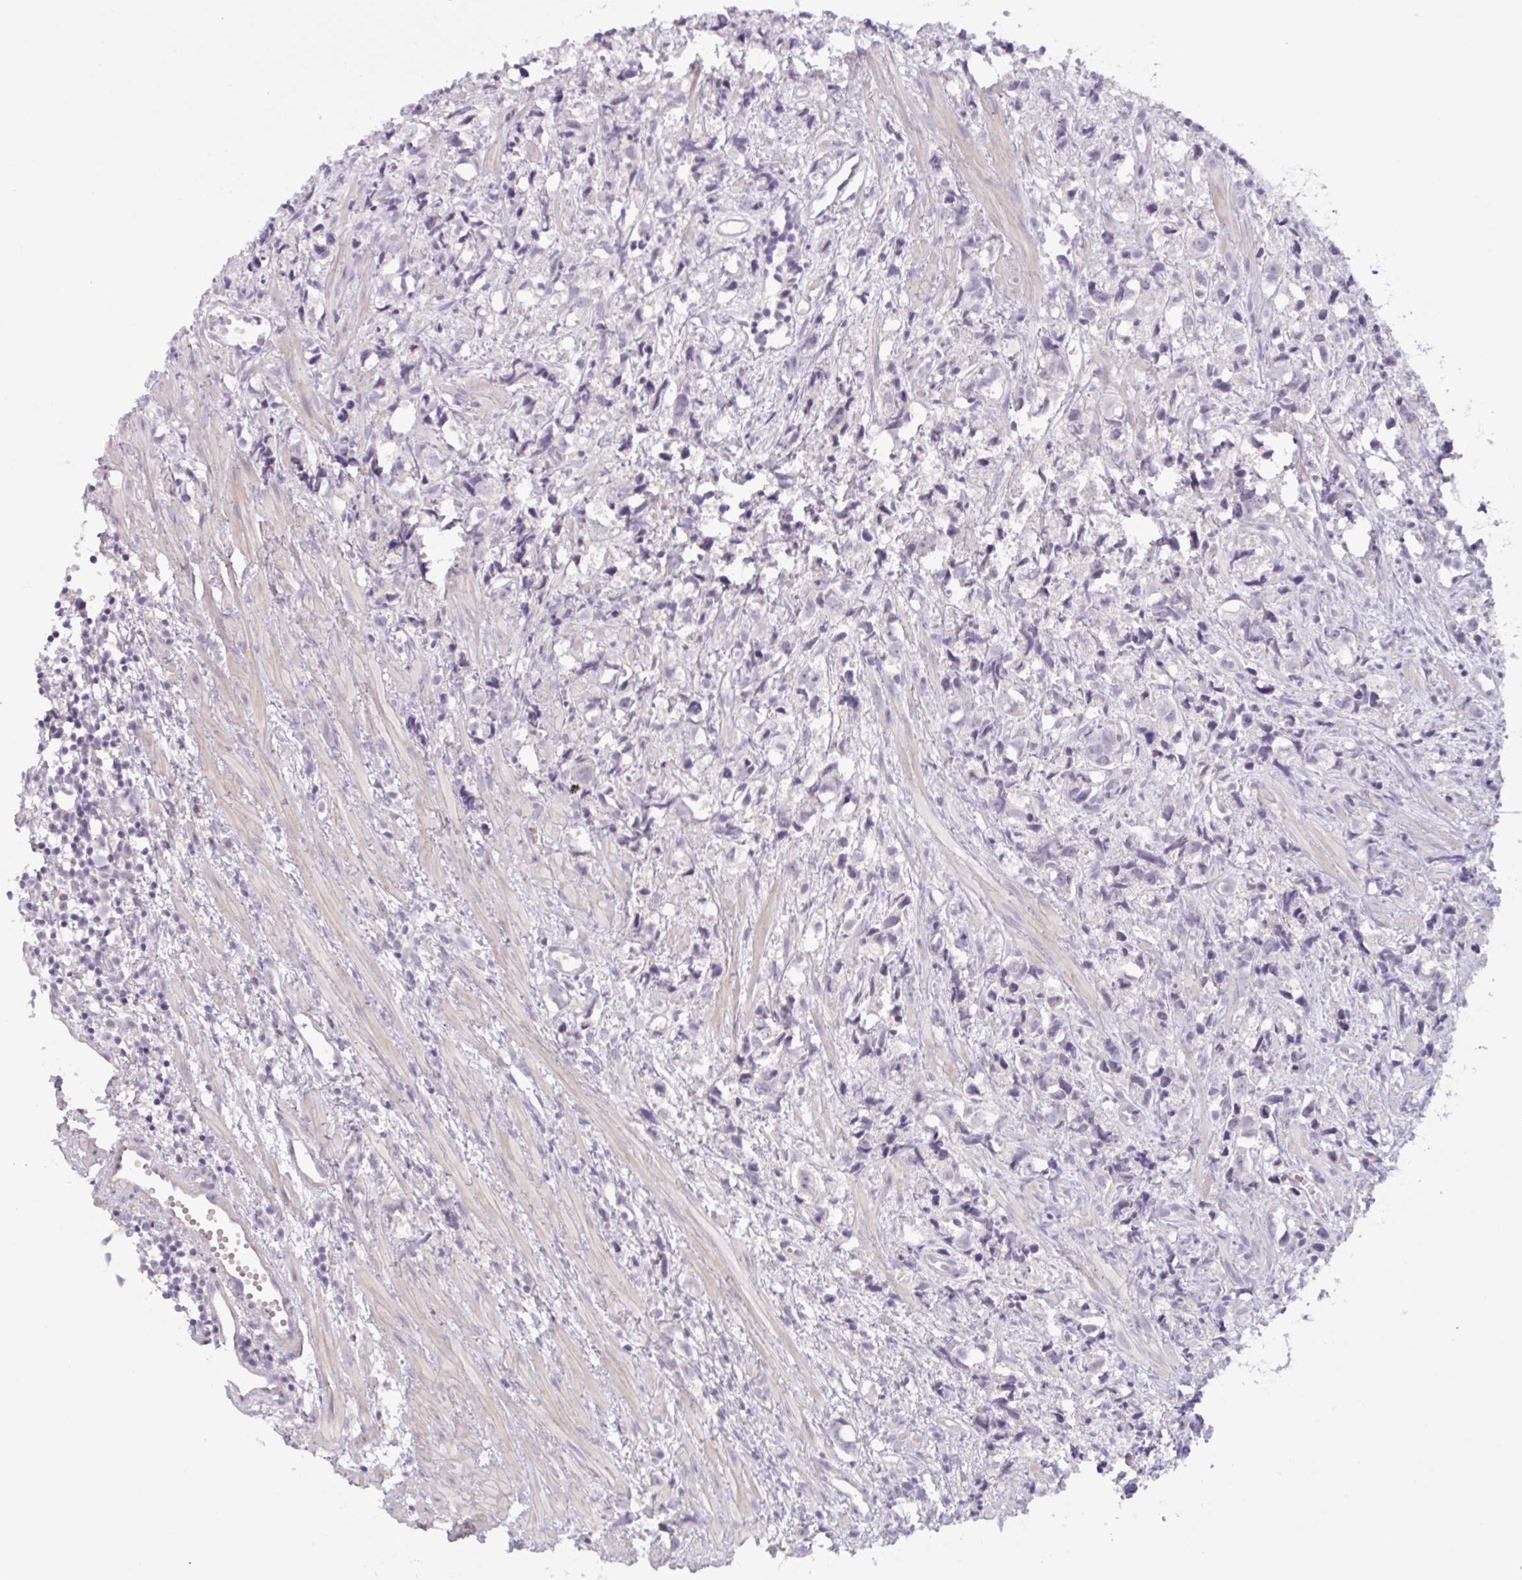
{"staining": {"intensity": "negative", "quantity": "none", "location": "none"}, "tissue": "prostate cancer", "cell_type": "Tumor cells", "image_type": "cancer", "snomed": [{"axis": "morphology", "description": "Adenocarcinoma, High grade"}, {"axis": "topography", "description": "Prostate"}], "caption": "Photomicrograph shows no protein positivity in tumor cells of adenocarcinoma (high-grade) (prostate) tissue. The staining is performed using DAB brown chromogen with nuclei counter-stained in using hematoxylin.", "gene": "RFPL4B", "patient": {"sex": "male", "age": 58}}